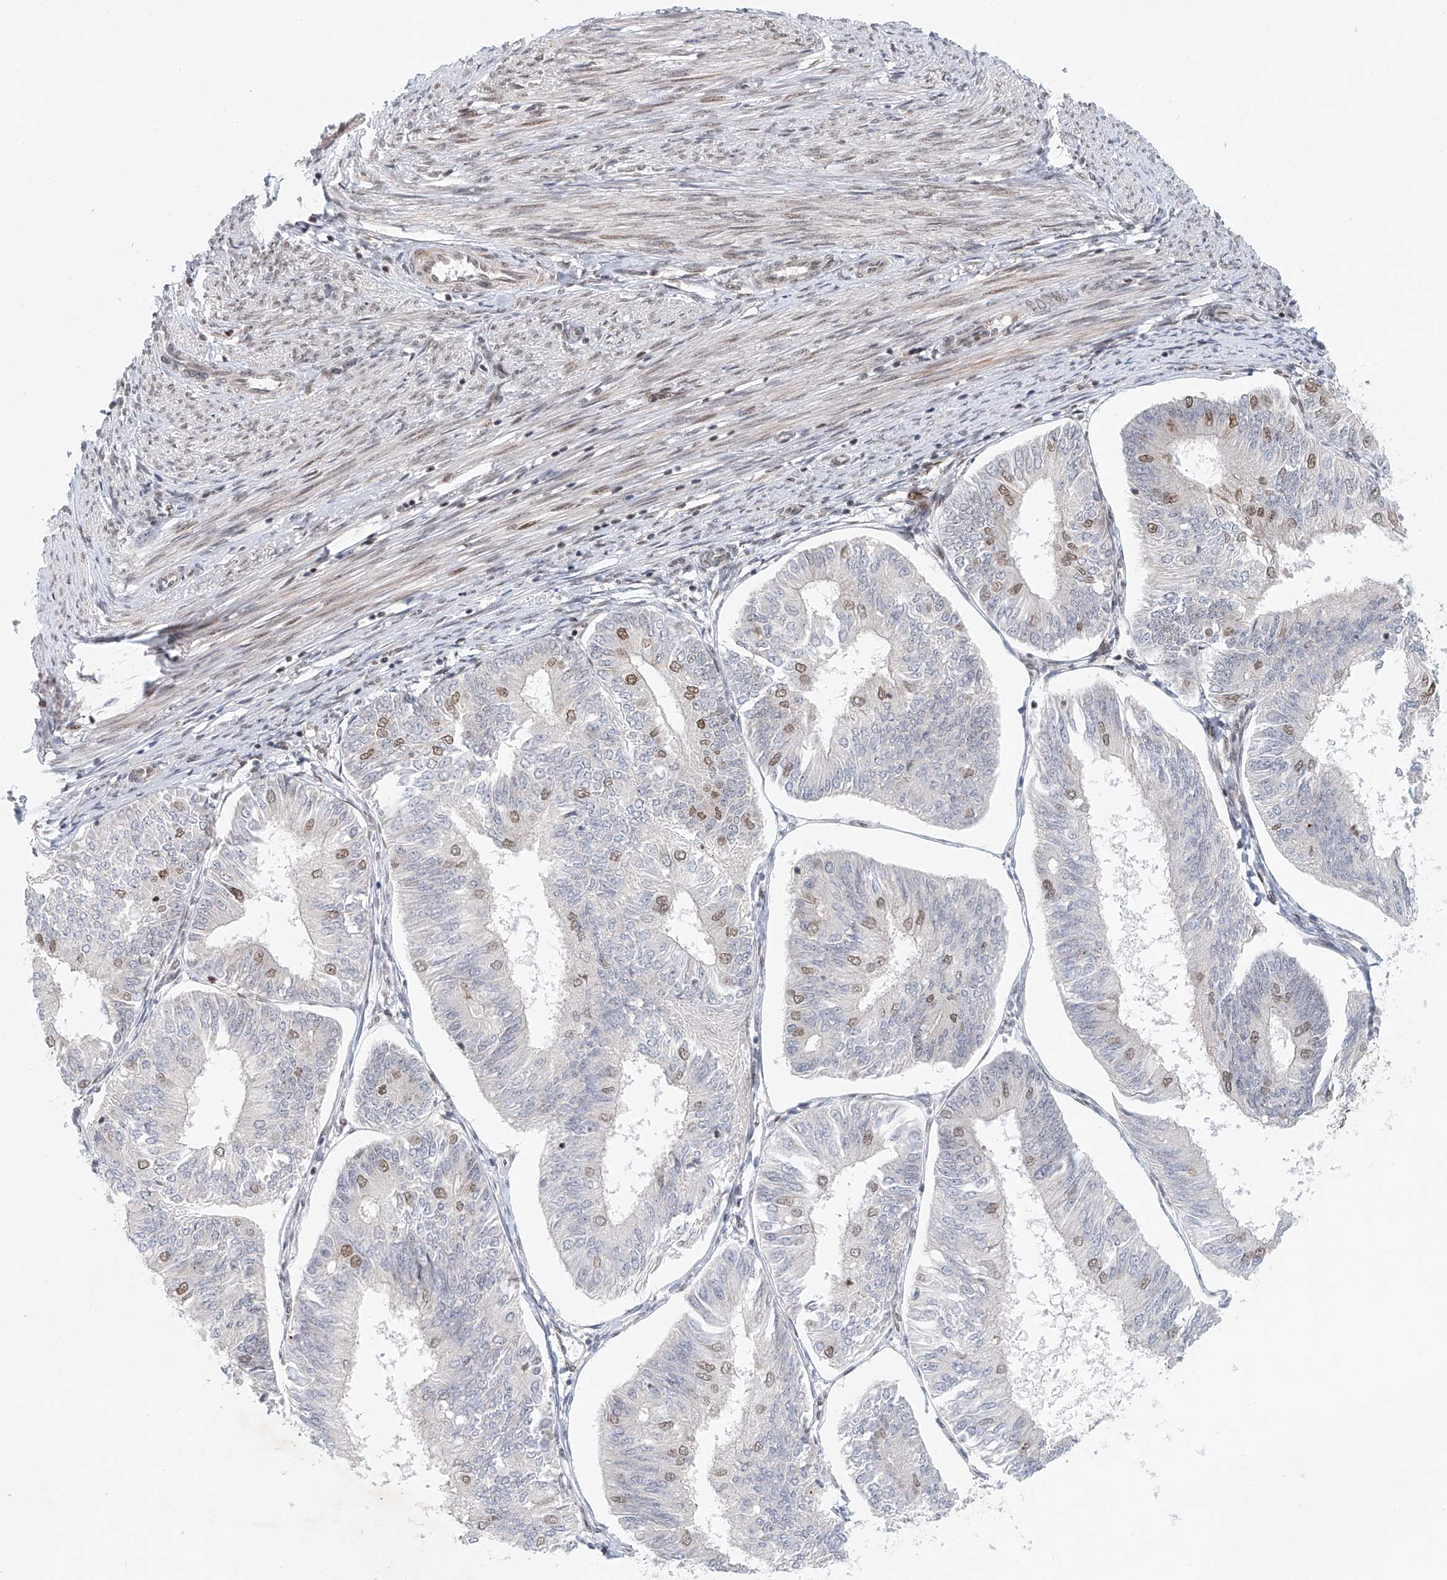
{"staining": {"intensity": "moderate", "quantity": "<25%", "location": "nuclear"}, "tissue": "endometrial cancer", "cell_type": "Tumor cells", "image_type": "cancer", "snomed": [{"axis": "morphology", "description": "Adenocarcinoma, NOS"}, {"axis": "topography", "description": "Endometrium"}], "caption": "Immunohistochemistry (DAB (3,3'-diaminobenzidine)) staining of adenocarcinoma (endometrial) exhibits moderate nuclear protein expression in approximately <25% of tumor cells. (DAB (3,3'-diaminobenzidine) IHC with brightfield microscopy, high magnification).", "gene": "ZNF470", "patient": {"sex": "female", "age": 58}}